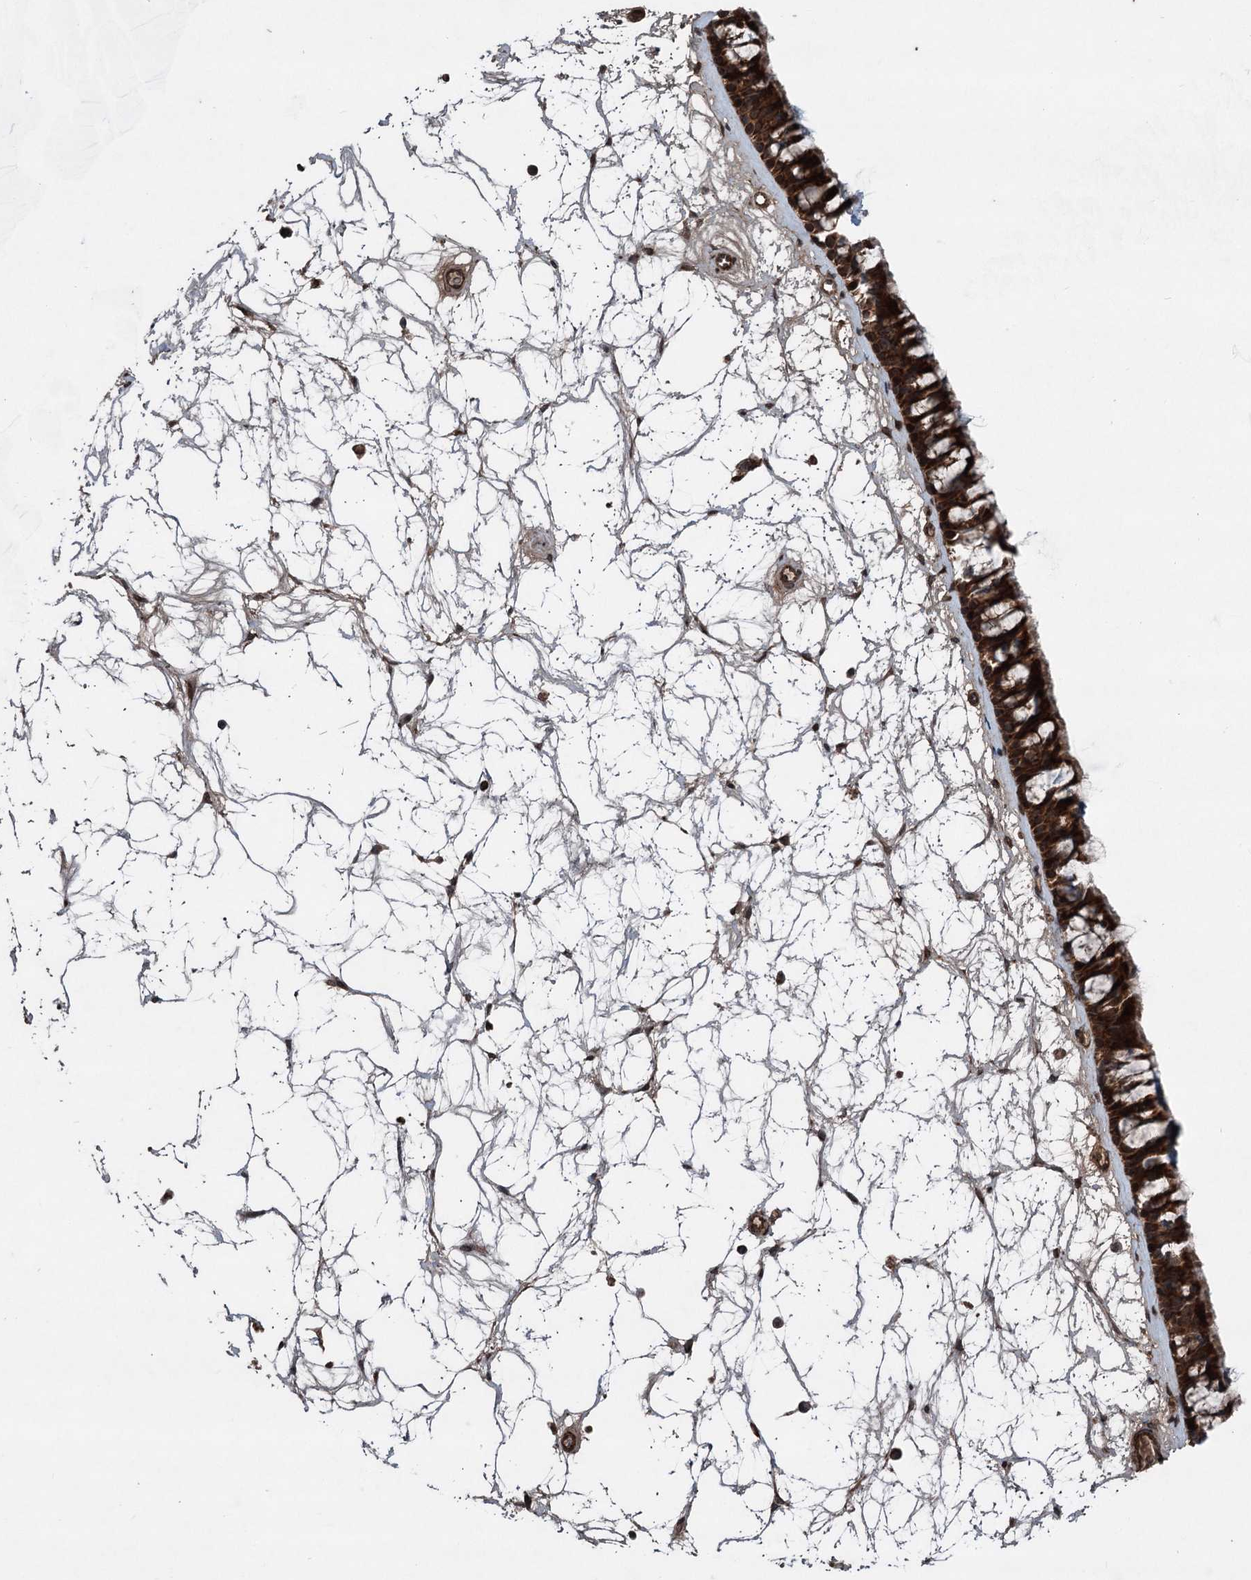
{"staining": {"intensity": "strong", "quantity": ">75%", "location": "cytoplasmic/membranous"}, "tissue": "nasopharynx", "cell_type": "Respiratory epithelial cells", "image_type": "normal", "snomed": [{"axis": "morphology", "description": "Normal tissue, NOS"}, {"axis": "topography", "description": "Nasopharynx"}], "caption": "Unremarkable nasopharynx demonstrates strong cytoplasmic/membranous positivity in approximately >75% of respiratory epithelial cells The staining was performed using DAB to visualize the protein expression in brown, while the nuclei were stained in blue with hematoxylin (Magnification: 20x)..", "gene": "ALAS1", "patient": {"sex": "male", "age": 64}}